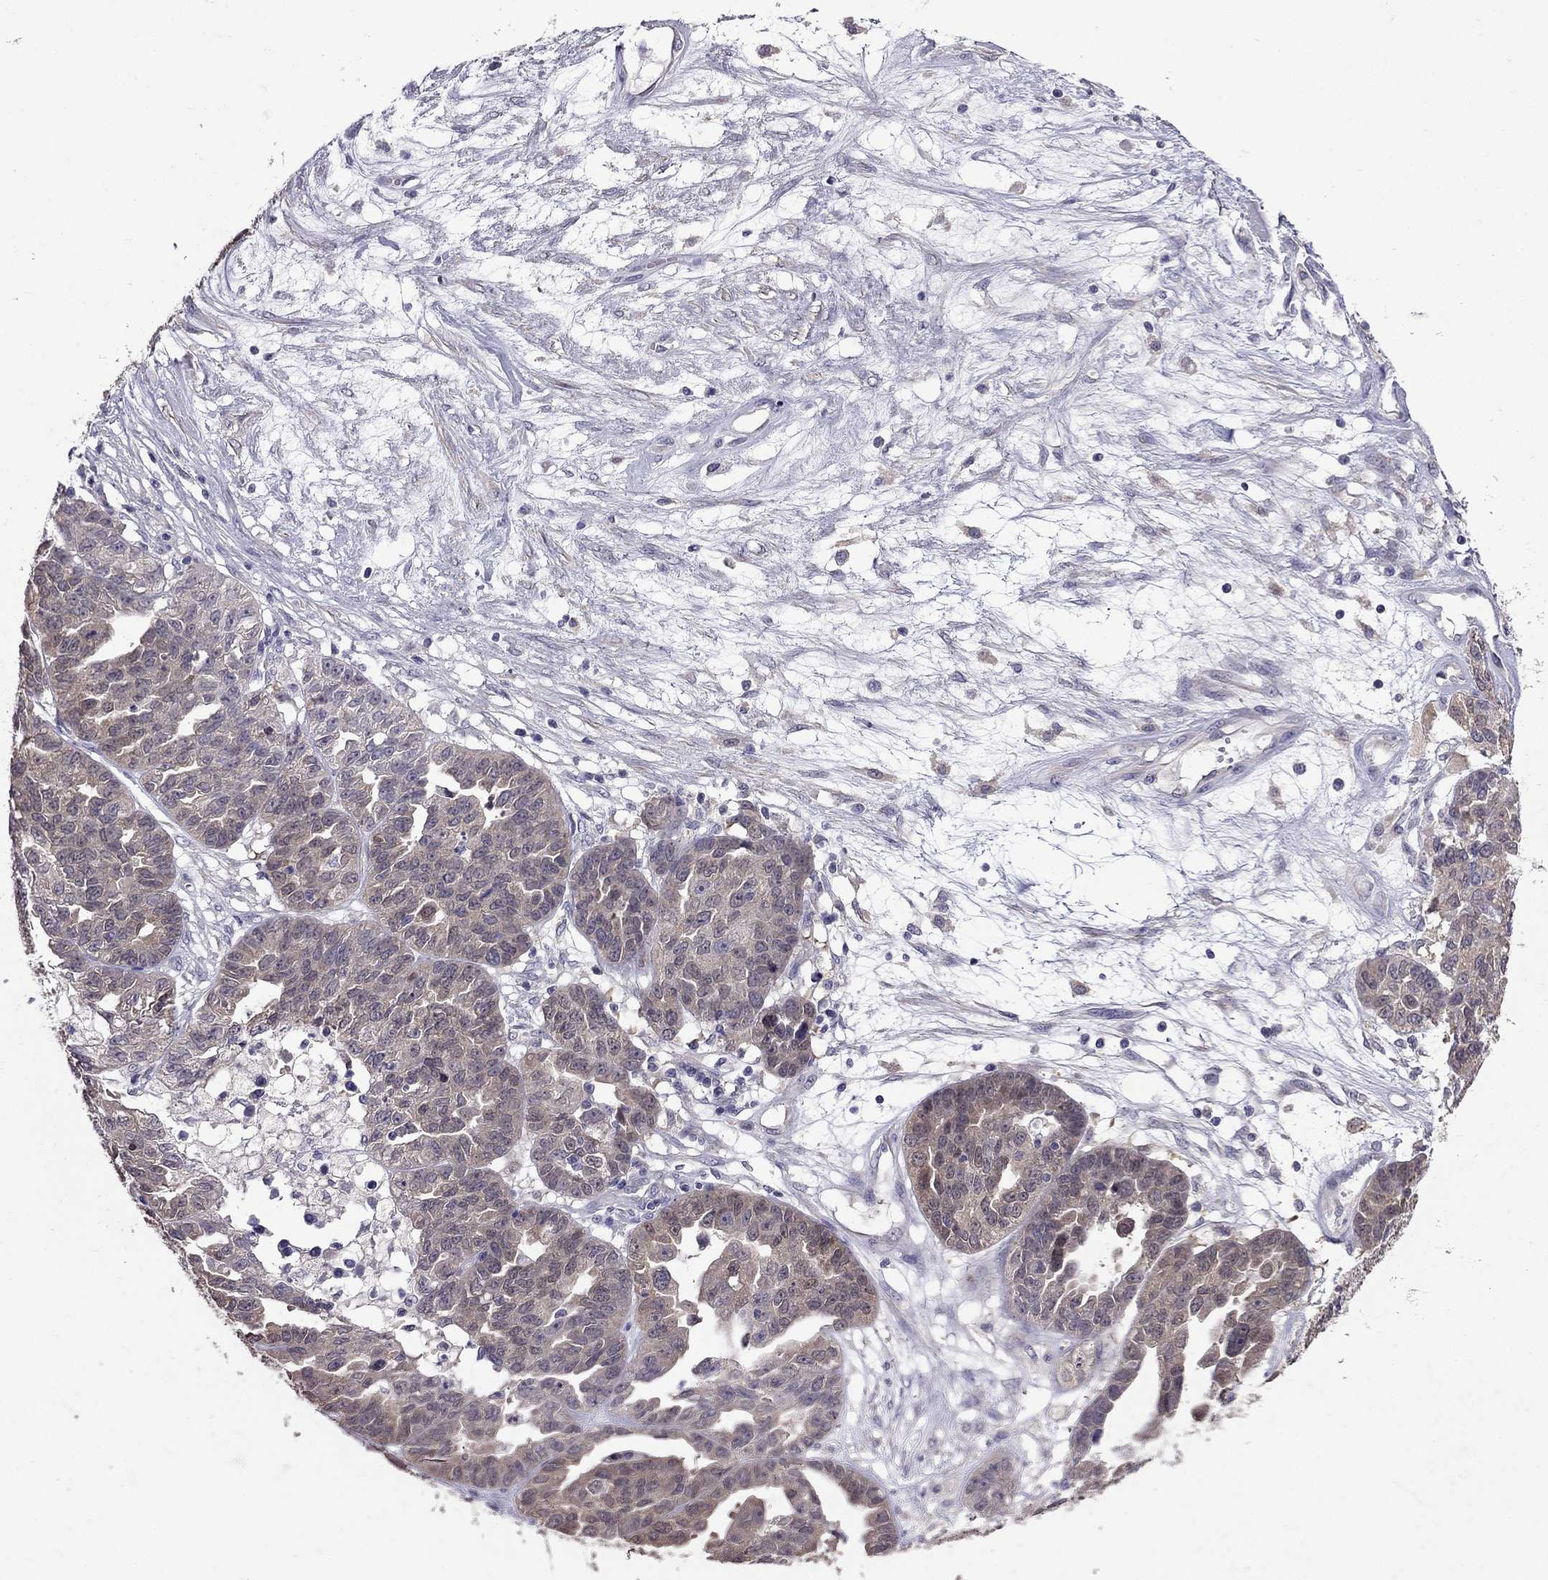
{"staining": {"intensity": "weak", "quantity": "25%-75%", "location": "cytoplasmic/membranous"}, "tissue": "ovarian cancer", "cell_type": "Tumor cells", "image_type": "cancer", "snomed": [{"axis": "morphology", "description": "Cystadenocarcinoma, serous, NOS"}, {"axis": "topography", "description": "Ovary"}], "caption": "Protein positivity by immunohistochemistry (IHC) reveals weak cytoplasmic/membranous positivity in about 25%-75% of tumor cells in serous cystadenocarcinoma (ovarian).", "gene": "SCNN1D", "patient": {"sex": "female", "age": 87}}